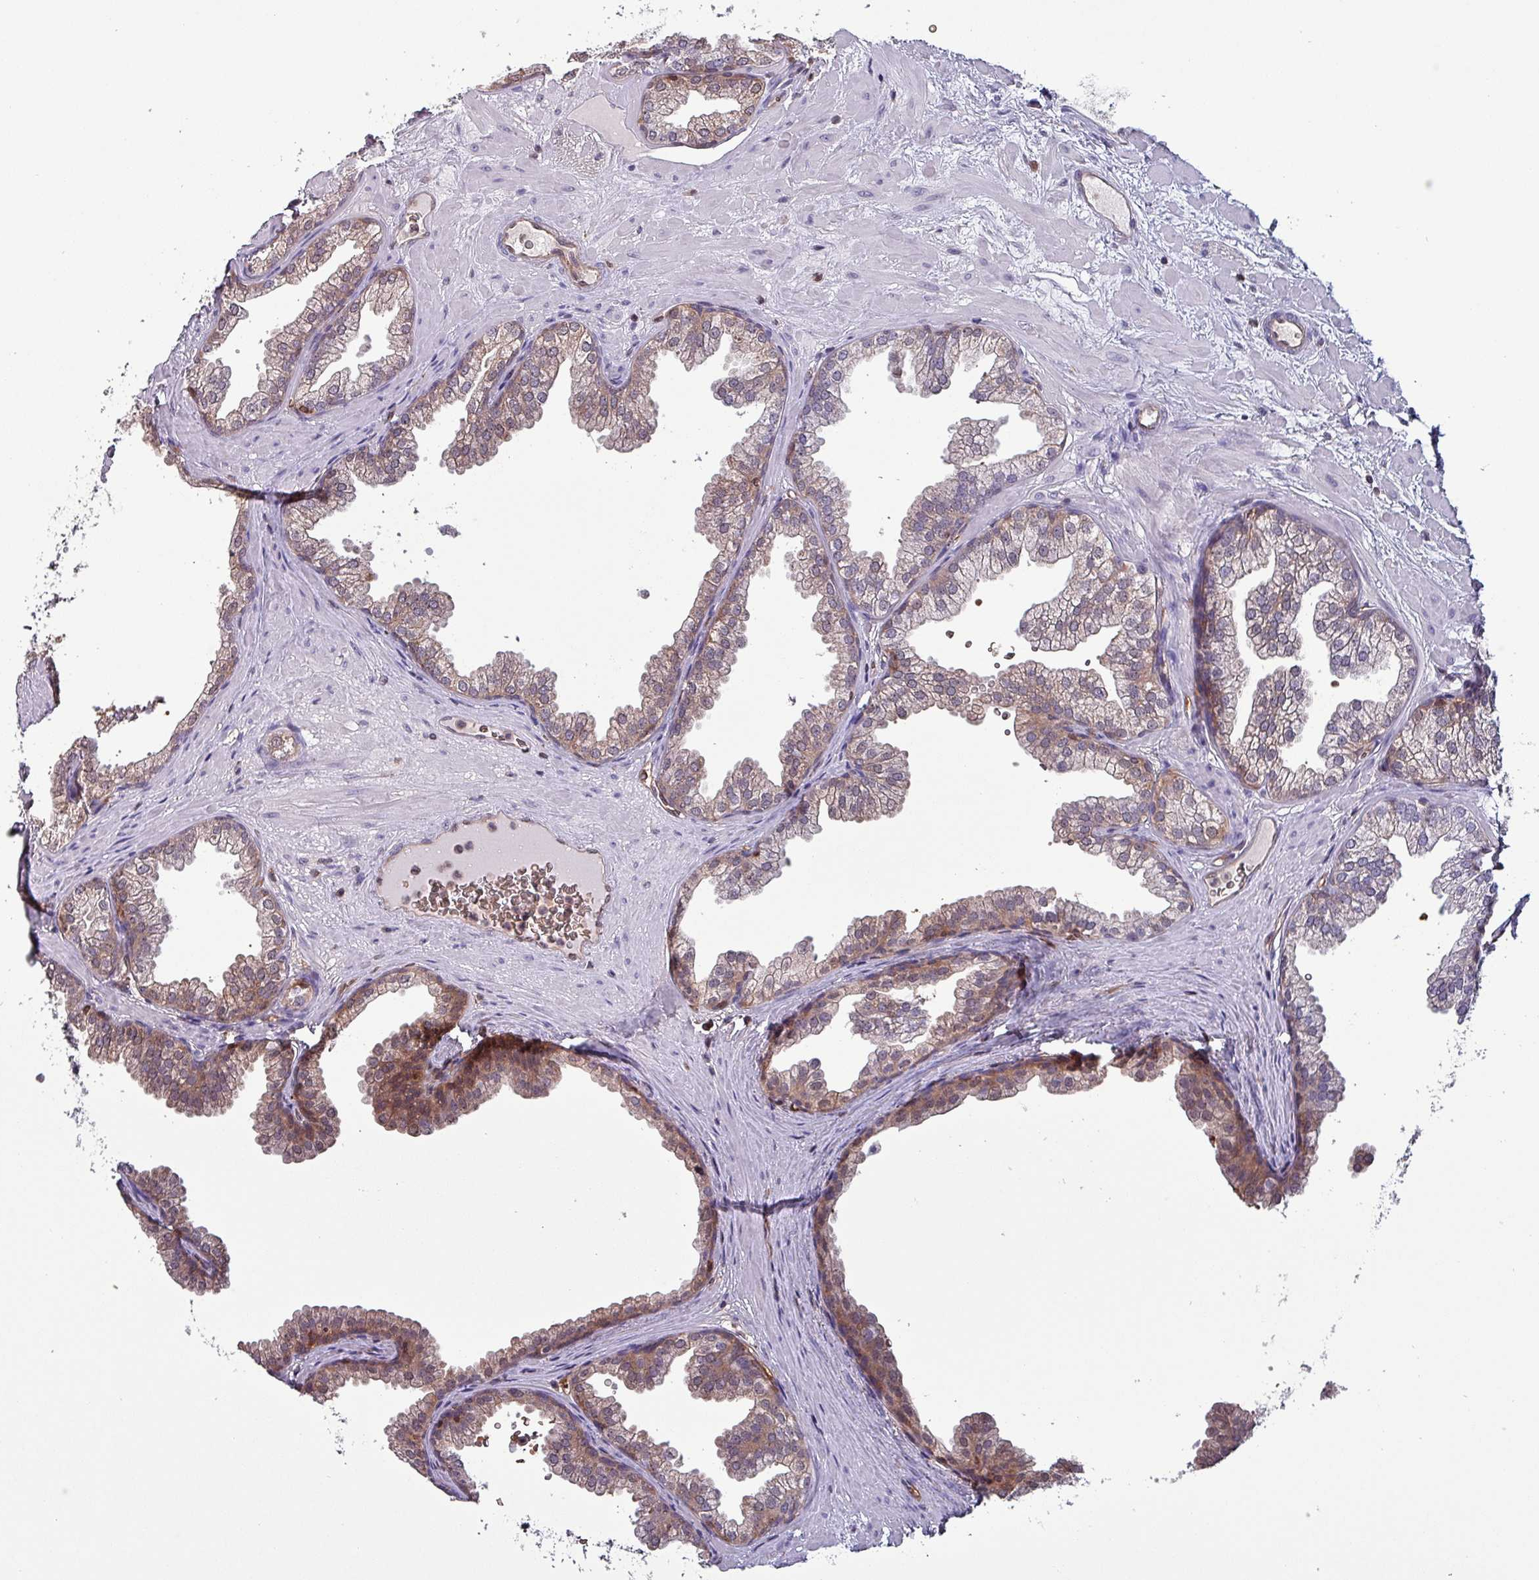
{"staining": {"intensity": "moderate", "quantity": ">75%", "location": "cytoplasmic/membranous,nuclear"}, "tissue": "prostate", "cell_type": "Glandular cells", "image_type": "normal", "snomed": [{"axis": "morphology", "description": "Normal tissue, NOS"}, {"axis": "topography", "description": "Prostate"}], "caption": "Glandular cells exhibit medium levels of moderate cytoplasmic/membranous,nuclear expression in approximately >75% of cells in benign human prostate.", "gene": "PSMB8", "patient": {"sex": "male", "age": 37}}